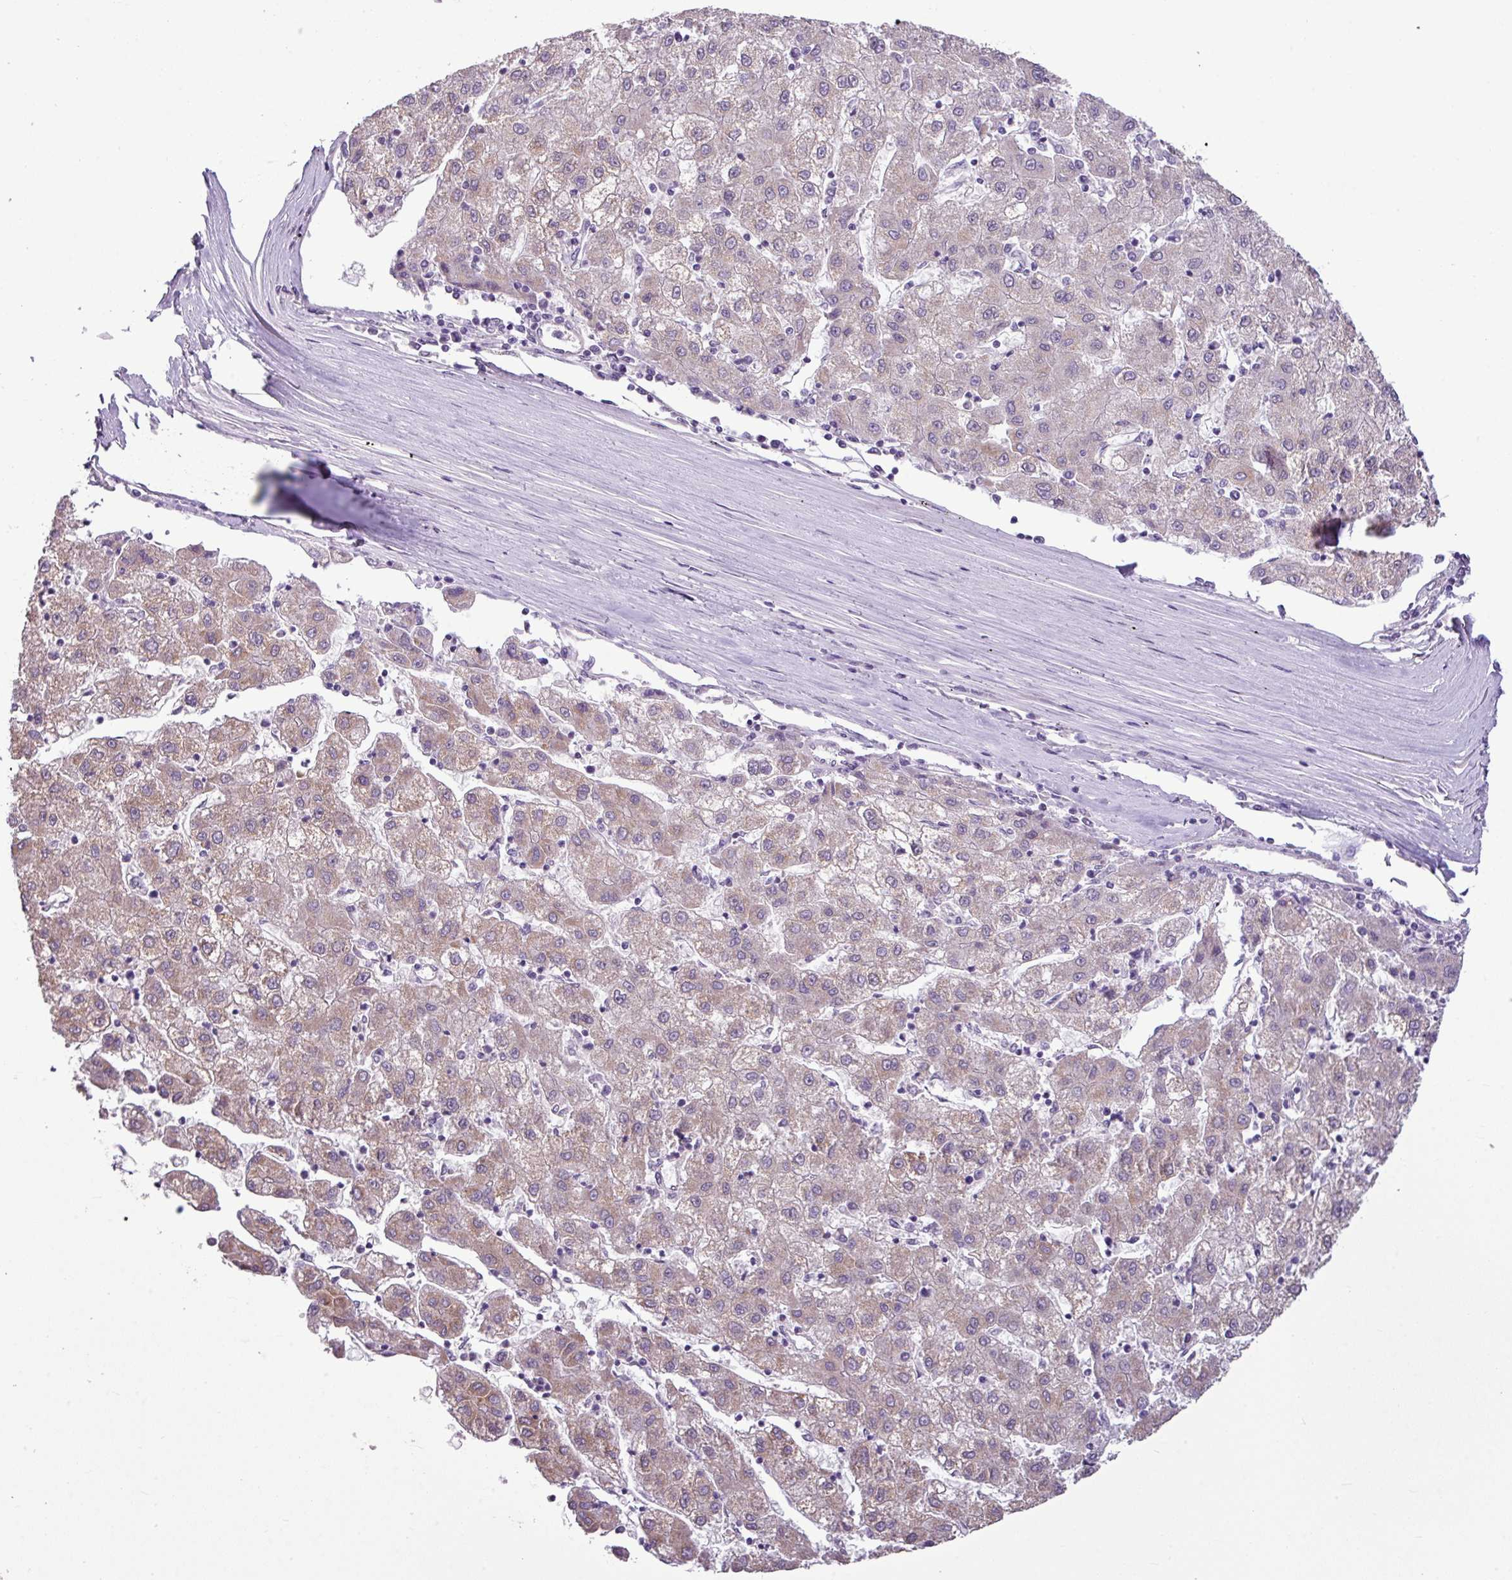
{"staining": {"intensity": "weak", "quantity": "25%-75%", "location": "cytoplasmic/membranous"}, "tissue": "liver cancer", "cell_type": "Tumor cells", "image_type": "cancer", "snomed": [{"axis": "morphology", "description": "Carcinoma, Hepatocellular, NOS"}, {"axis": "topography", "description": "Liver"}], "caption": "Immunohistochemistry (IHC) (DAB (3,3'-diaminobenzidine)) staining of human liver cancer (hepatocellular carcinoma) displays weak cytoplasmic/membranous protein positivity in about 25%-75% of tumor cells.", "gene": "ALDH2", "patient": {"sex": "male", "age": 72}}